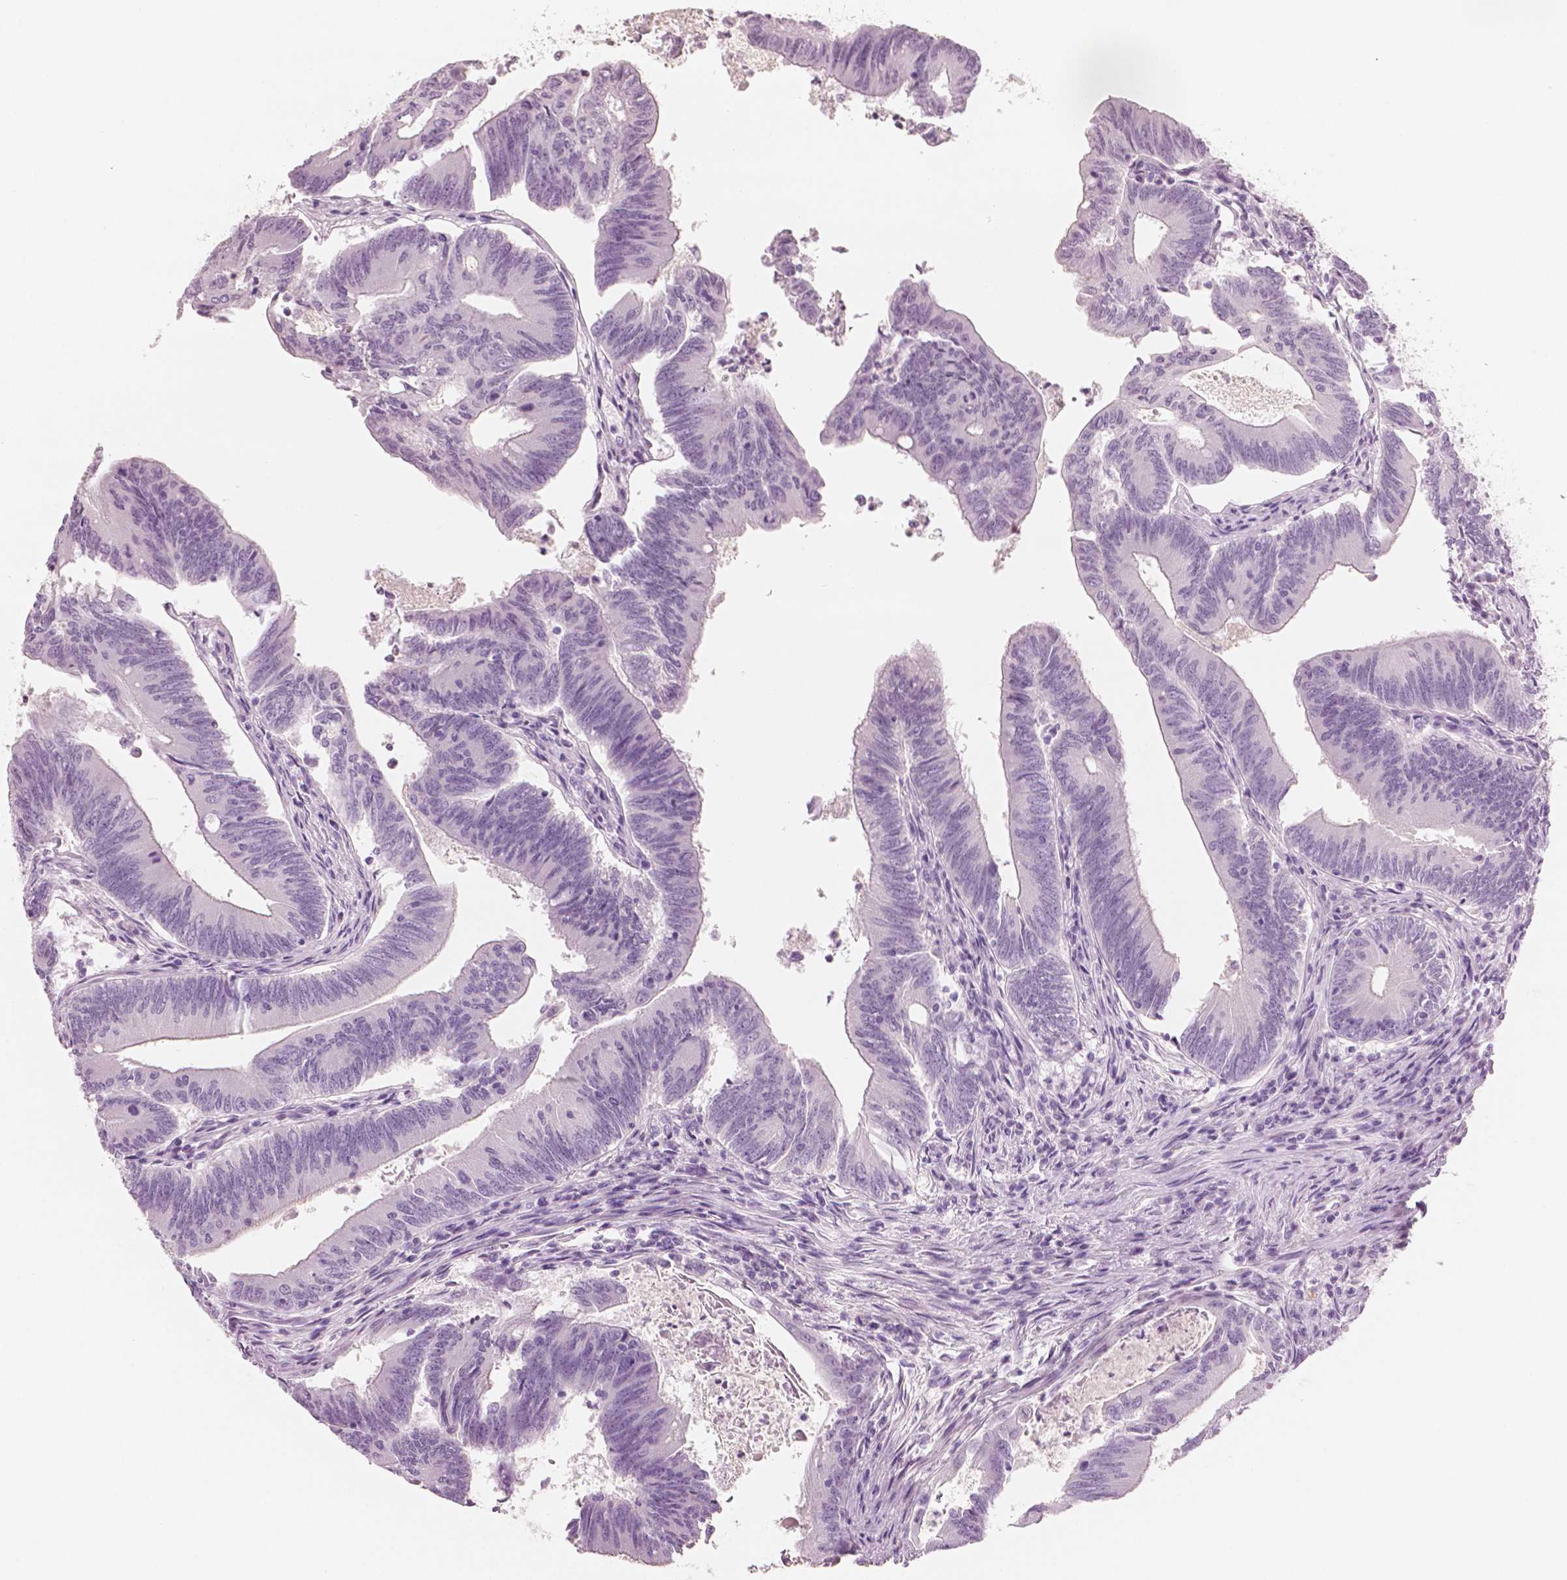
{"staining": {"intensity": "negative", "quantity": "none", "location": "none"}, "tissue": "colorectal cancer", "cell_type": "Tumor cells", "image_type": "cancer", "snomed": [{"axis": "morphology", "description": "Adenocarcinoma, NOS"}, {"axis": "topography", "description": "Colon"}], "caption": "Immunohistochemical staining of adenocarcinoma (colorectal) reveals no significant staining in tumor cells.", "gene": "PLIN4", "patient": {"sex": "female", "age": 70}}